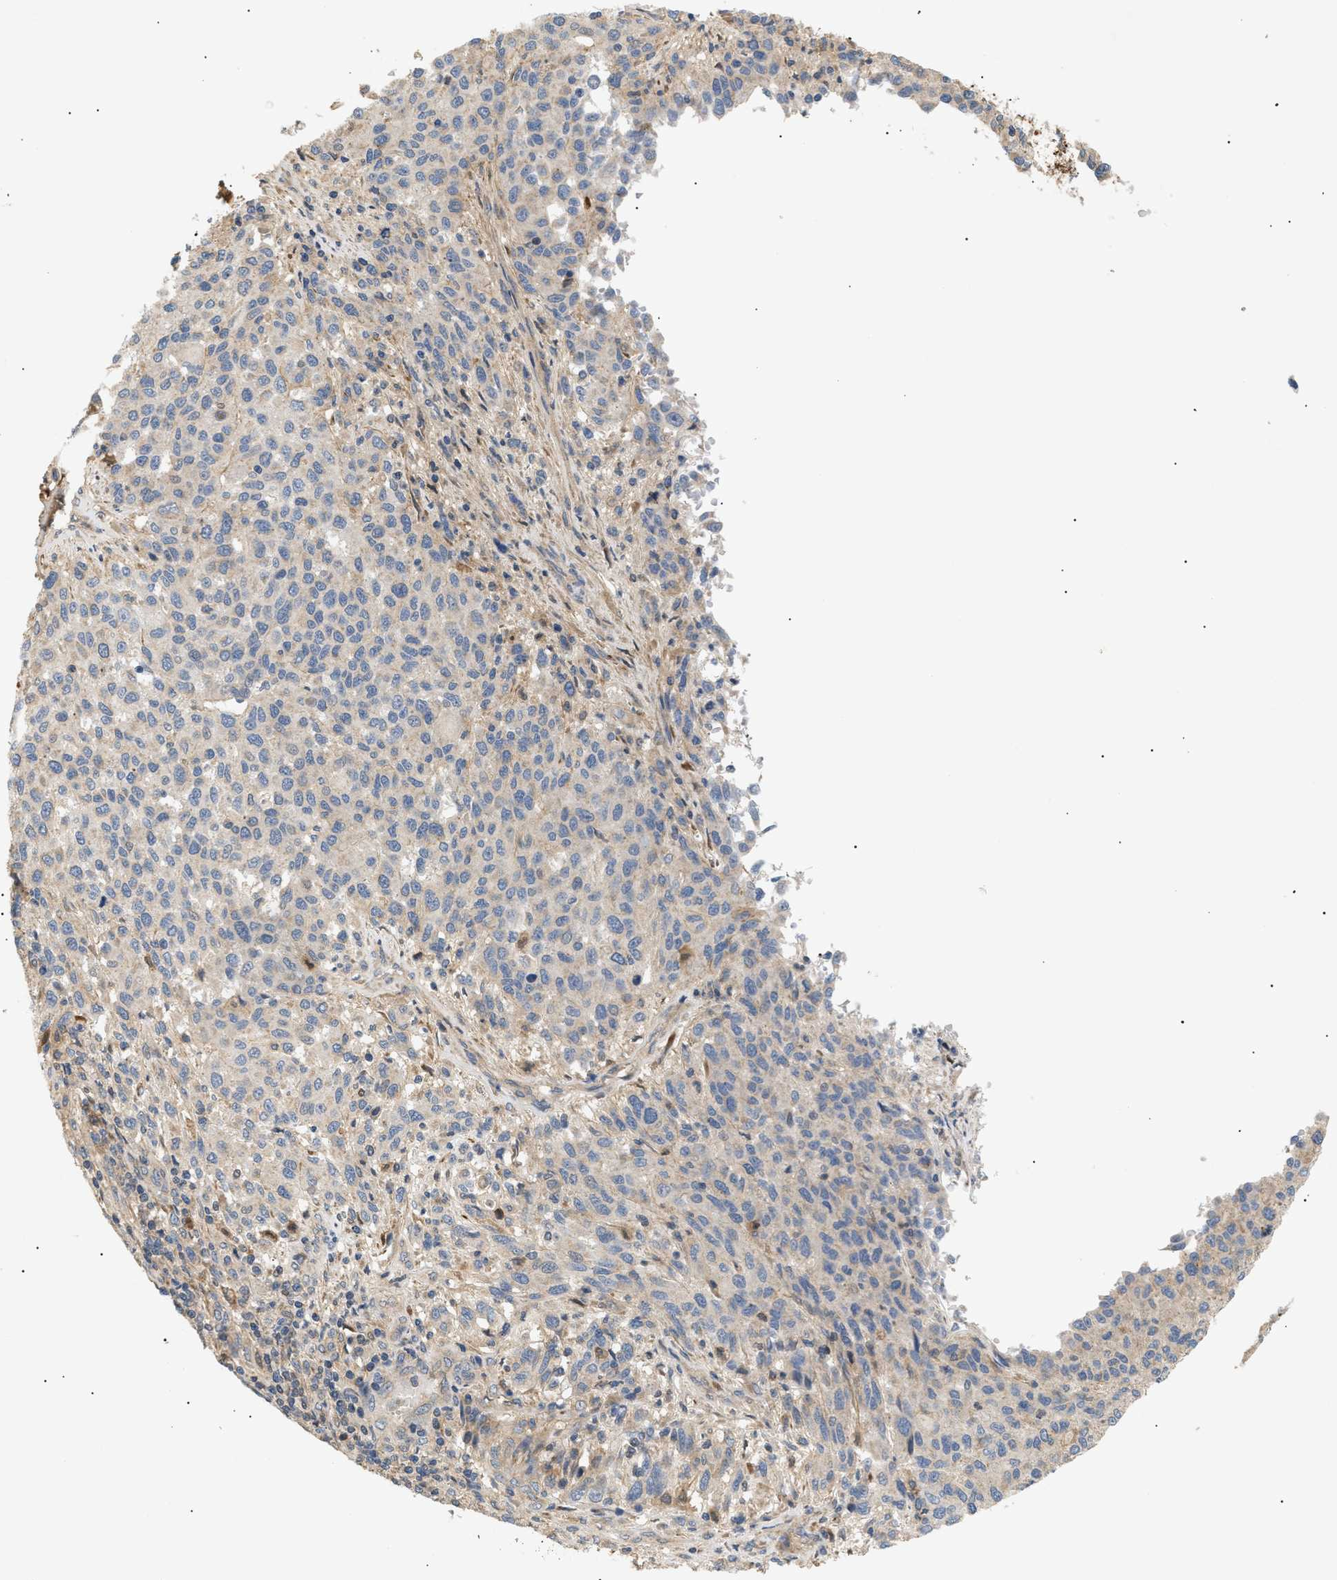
{"staining": {"intensity": "negative", "quantity": "none", "location": "none"}, "tissue": "melanoma", "cell_type": "Tumor cells", "image_type": "cancer", "snomed": [{"axis": "morphology", "description": "Malignant melanoma, Metastatic site"}, {"axis": "topography", "description": "Lymph node"}], "caption": "The IHC photomicrograph has no significant staining in tumor cells of melanoma tissue.", "gene": "FARS2", "patient": {"sex": "male", "age": 61}}